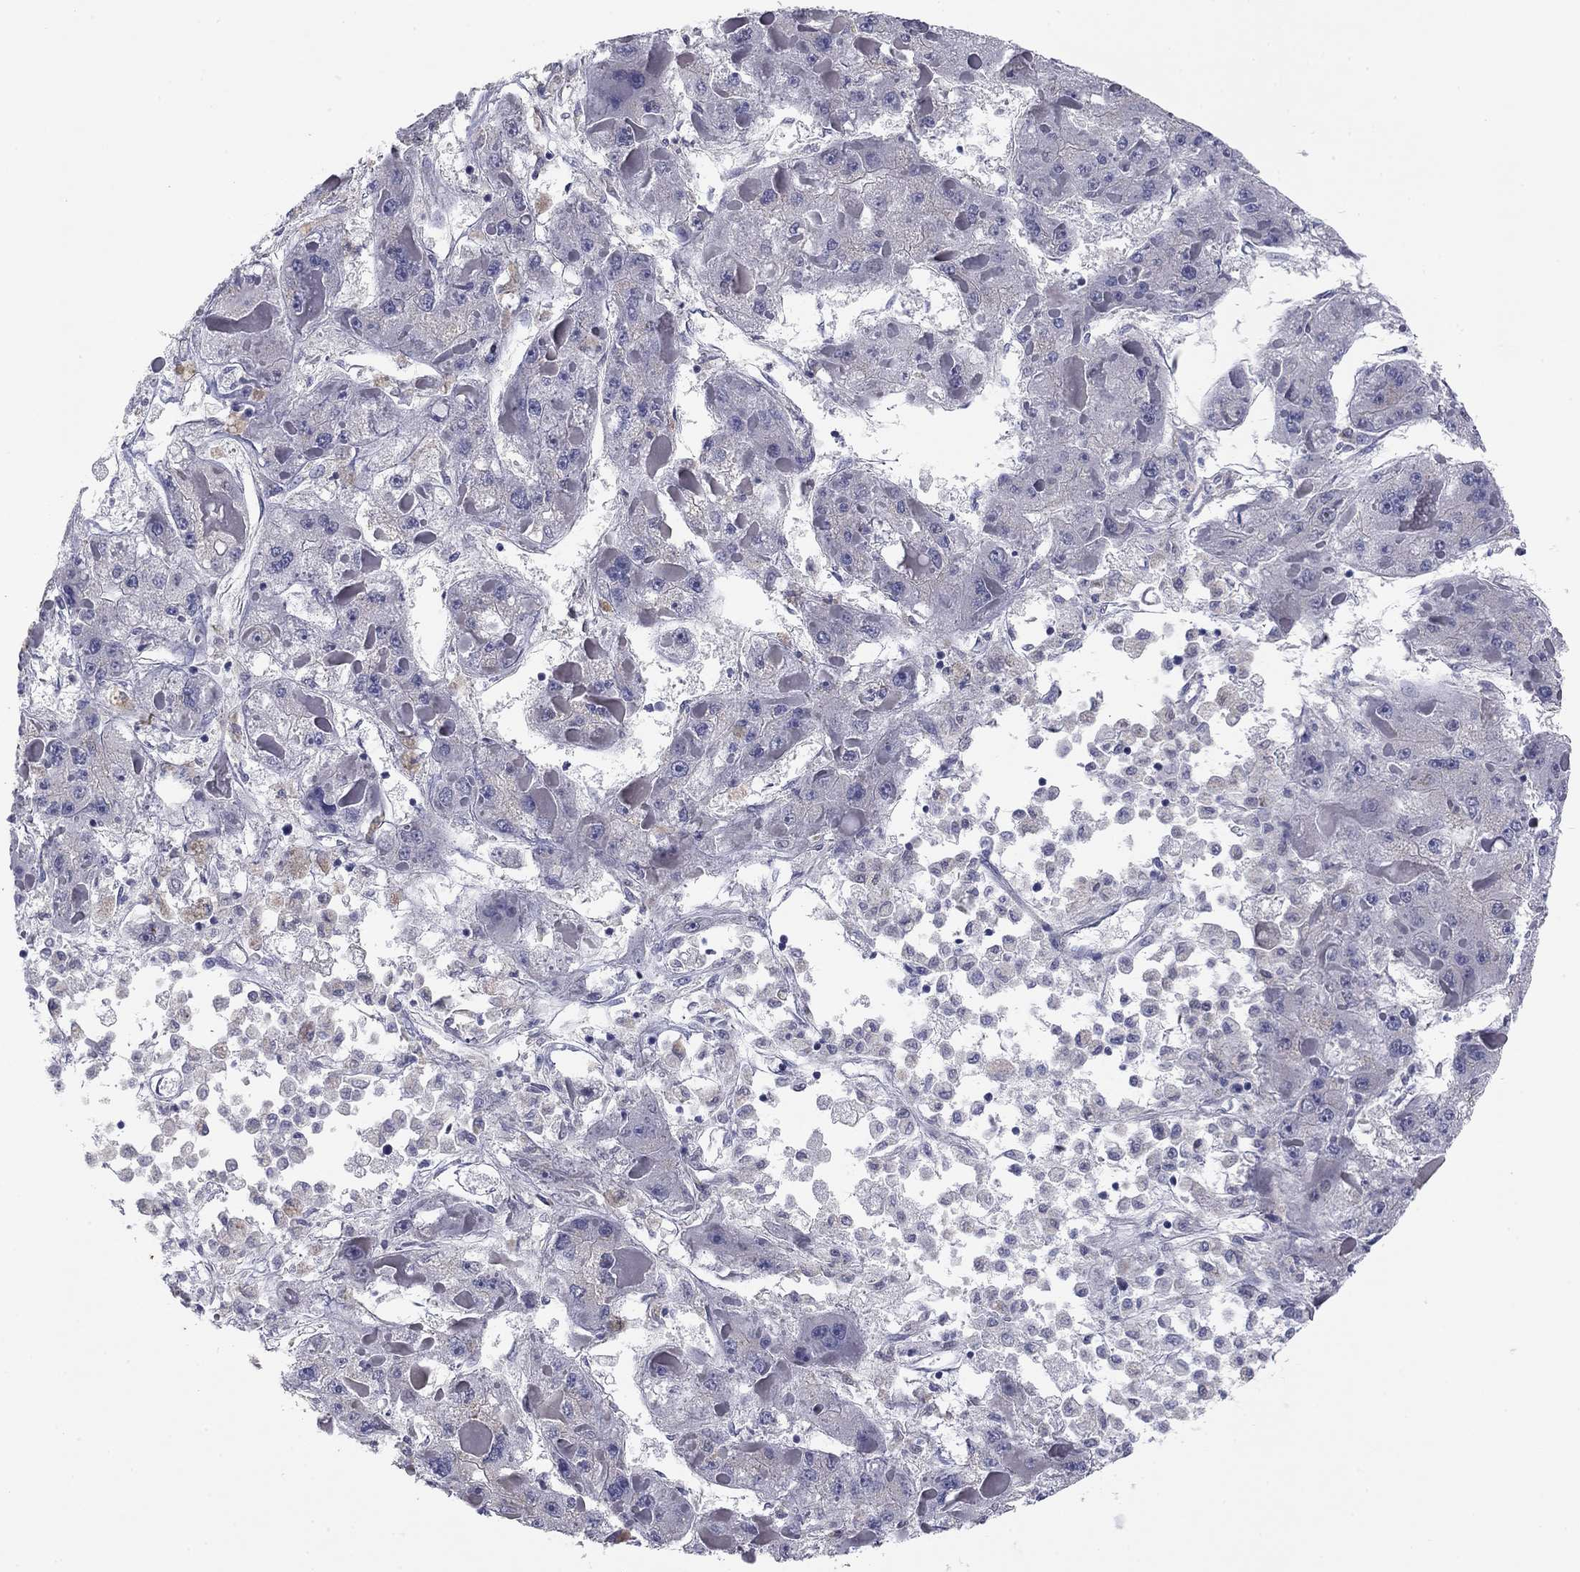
{"staining": {"intensity": "weak", "quantity": "<25%", "location": "cytoplasmic/membranous"}, "tissue": "liver cancer", "cell_type": "Tumor cells", "image_type": "cancer", "snomed": [{"axis": "morphology", "description": "Carcinoma, Hepatocellular, NOS"}, {"axis": "topography", "description": "Liver"}], "caption": "Tumor cells show no significant expression in liver cancer (hepatocellular carcinoma).", "gene": "SEPTIN3", "patient": {"sex": "female", "age": 73}}